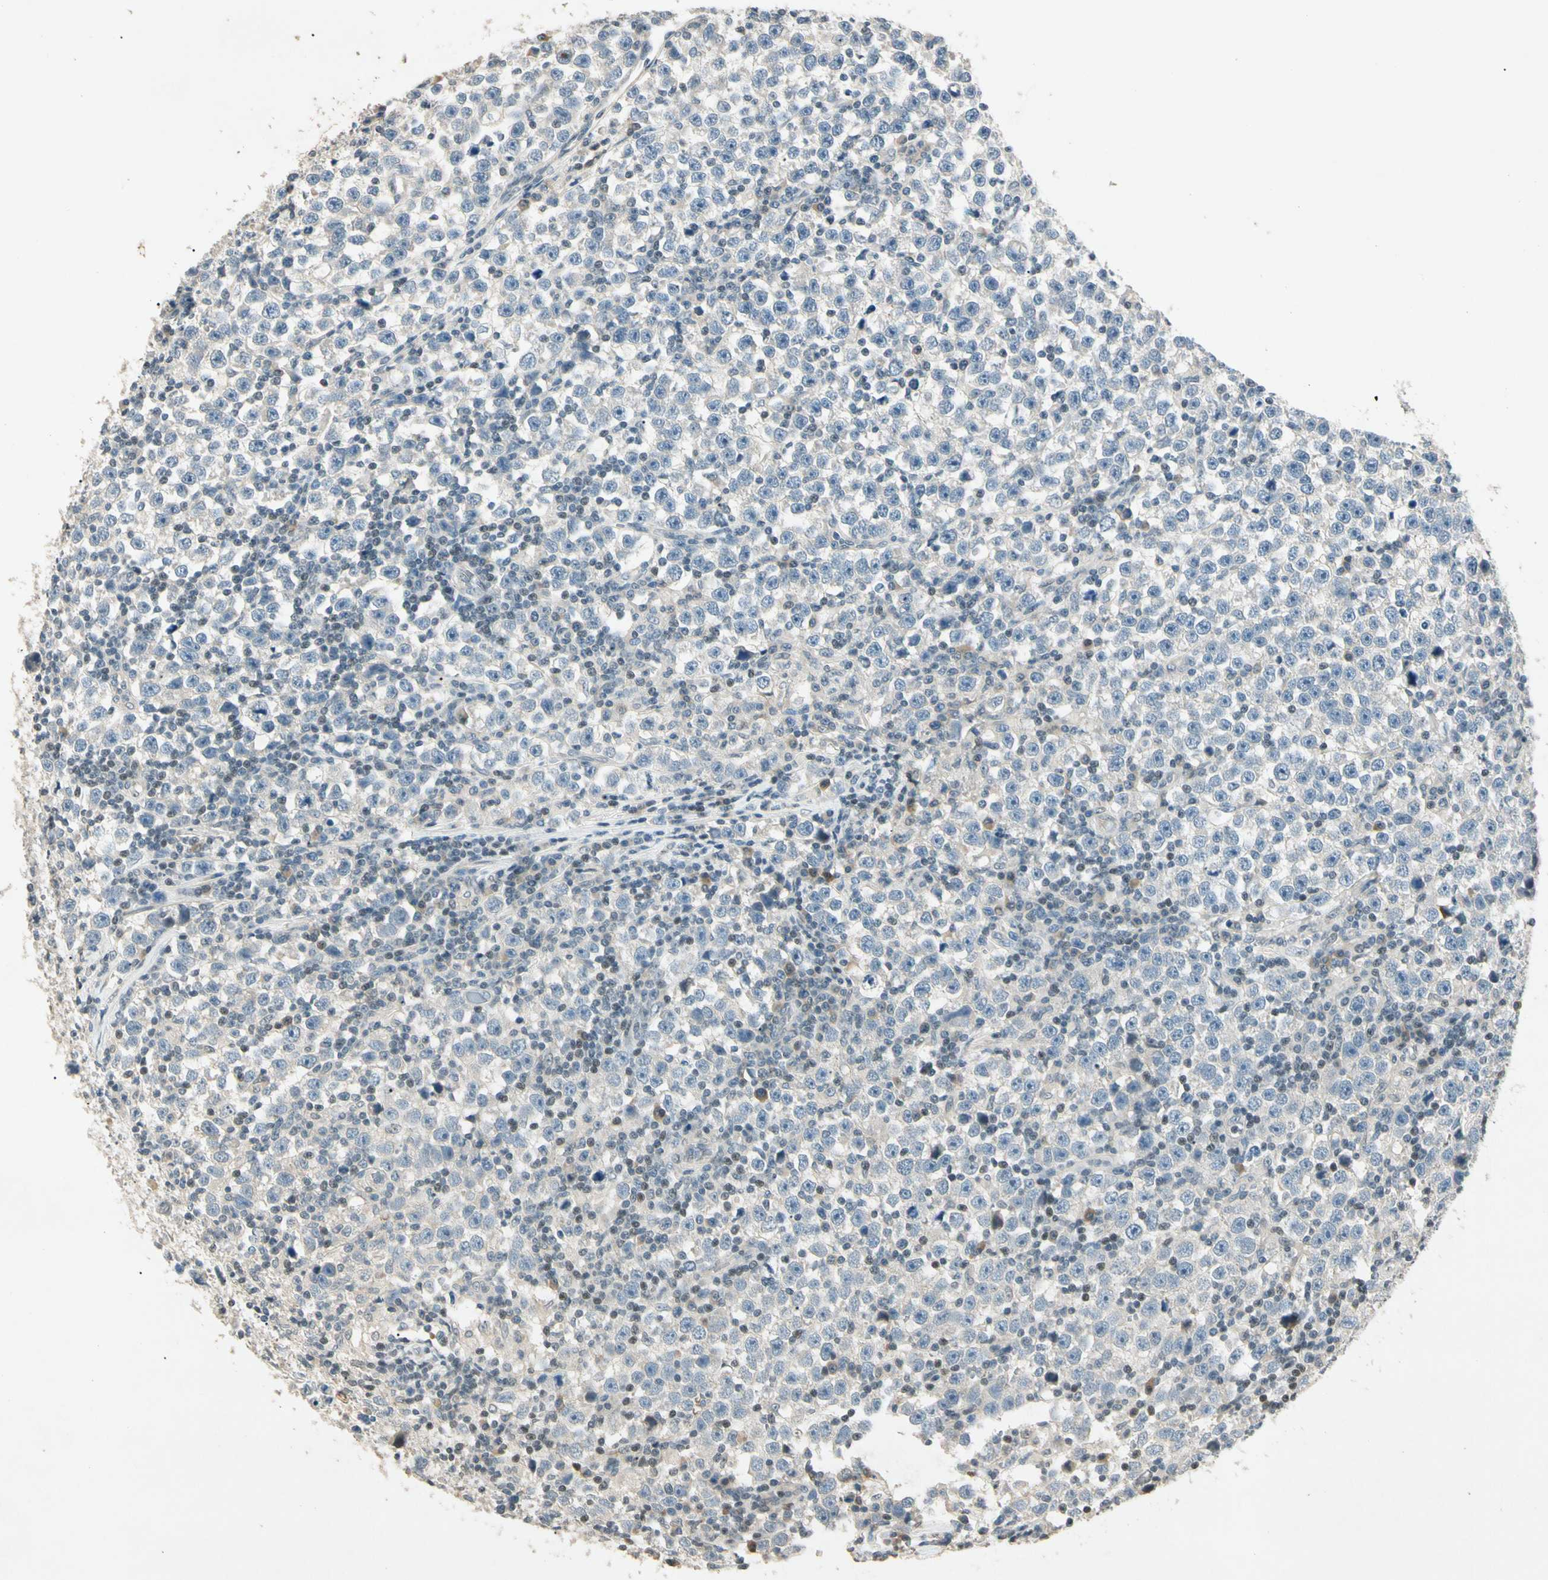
{"staining": {"intensity": "negative", "quantity": "none", "location": "none"}, "tissue": "testis cancer", "cell_type": "Tumor cells", "image_type": "cancer", "snomed": [{"axis": "morphology", "description": "Seminoma, NOS"}, {"axis": "topography", "description": "Testis"}], "caption": "IHC micrograph of neoplastic tissue: human testis cancer stained with DAB exhibits no significant protein expression in tumor cells. The staining is performed using DAB (3,3'-diaminobenzidine) brown chromogen with nuclei counter-stained in using hematoxylin.", "gene": "ZBTB4", "patient": {"sex": "male", "age": 43}}